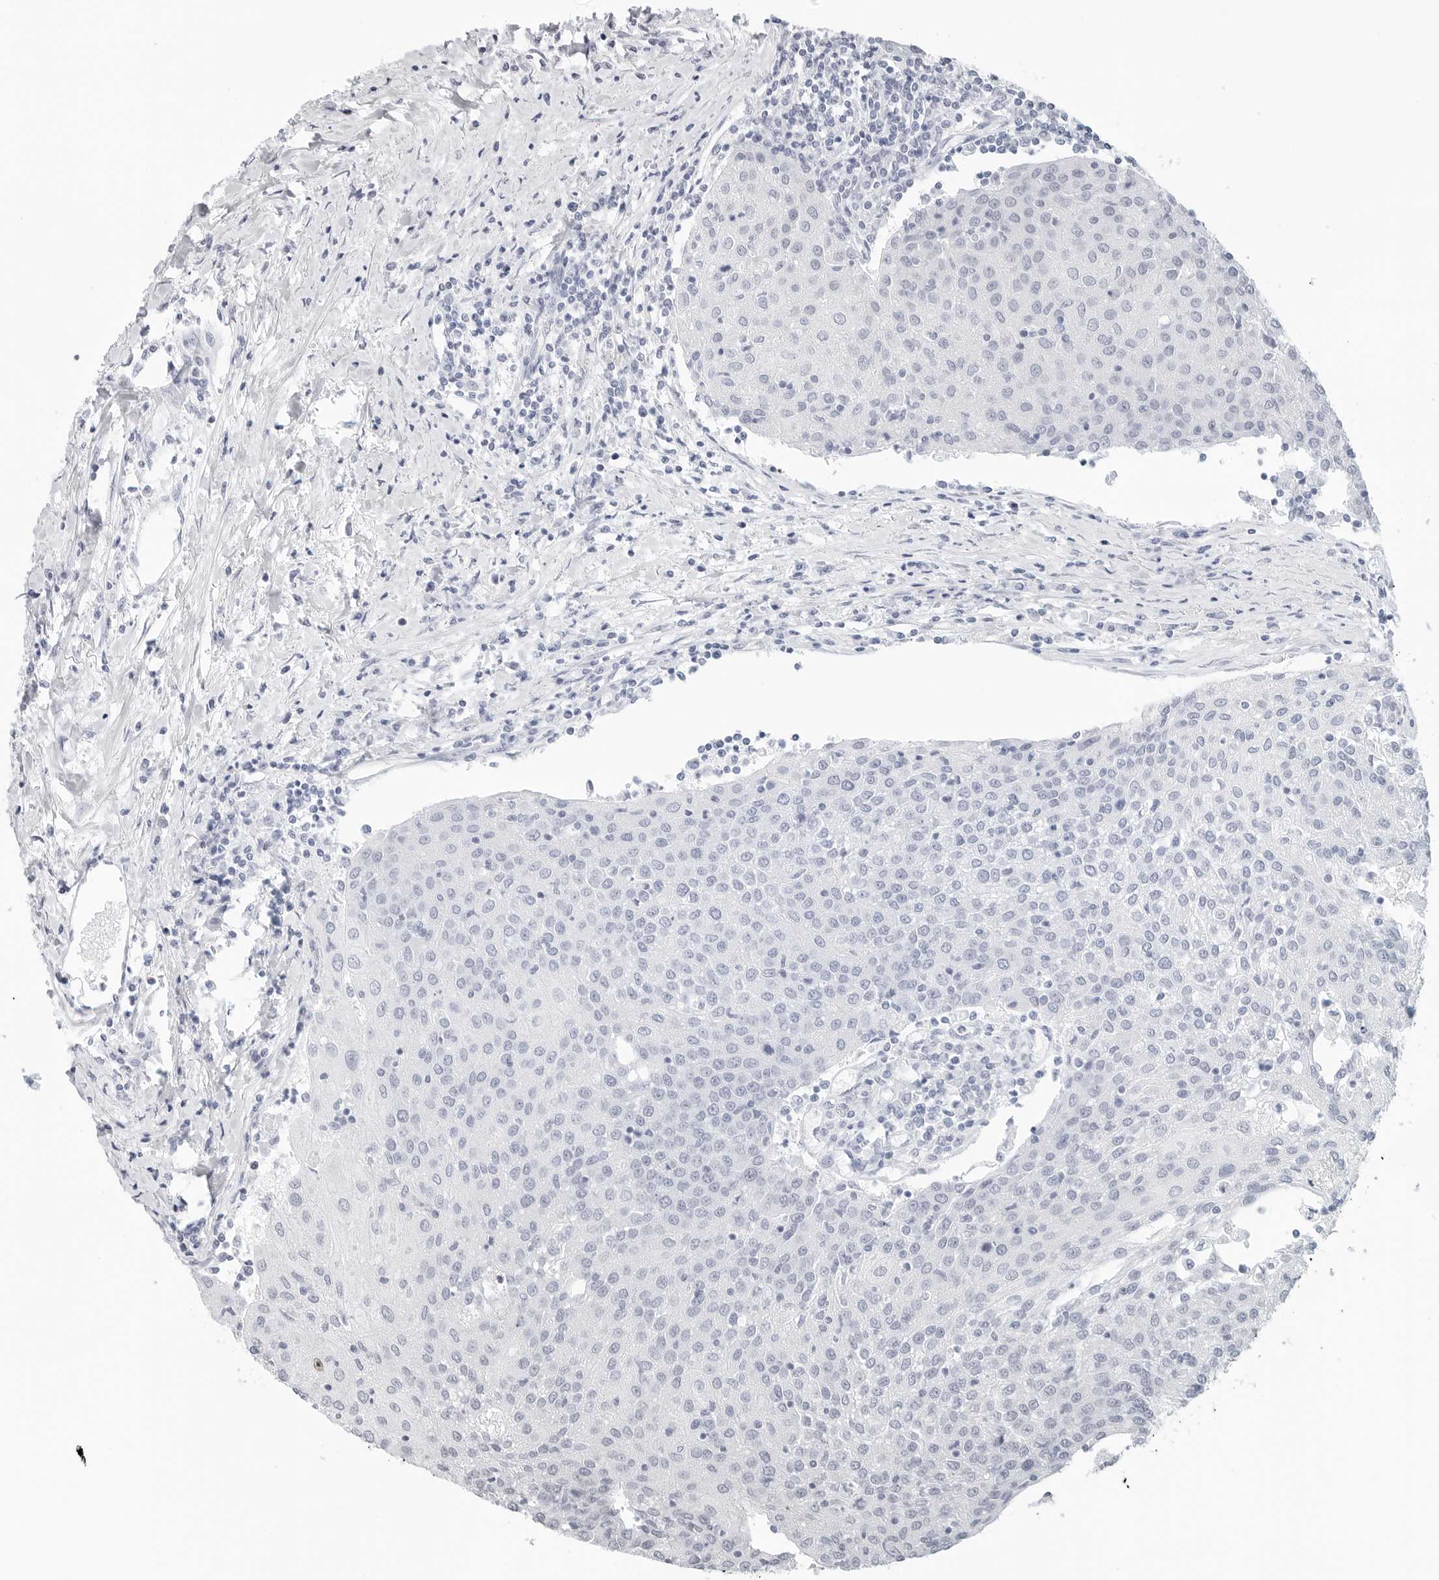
{"staining": {"intensity": "negative", "quantity": "none", "location": "none"}, "tissue": "urothelial cancer", "cell_type": "Tumor cells", "image_type": "cancer", "snomed": [{"axis": "morphology", "description": "Urothelial carcinoma, High grade"}, {"axis": "topography", "description": "Urinary bladder"}], "caption": "Immunohistochemistry (IHC) of urothelial cancer shows no staining in tumor cells.", "gene": "METAP1", "patient": {"sex": "female", "age": 85}}